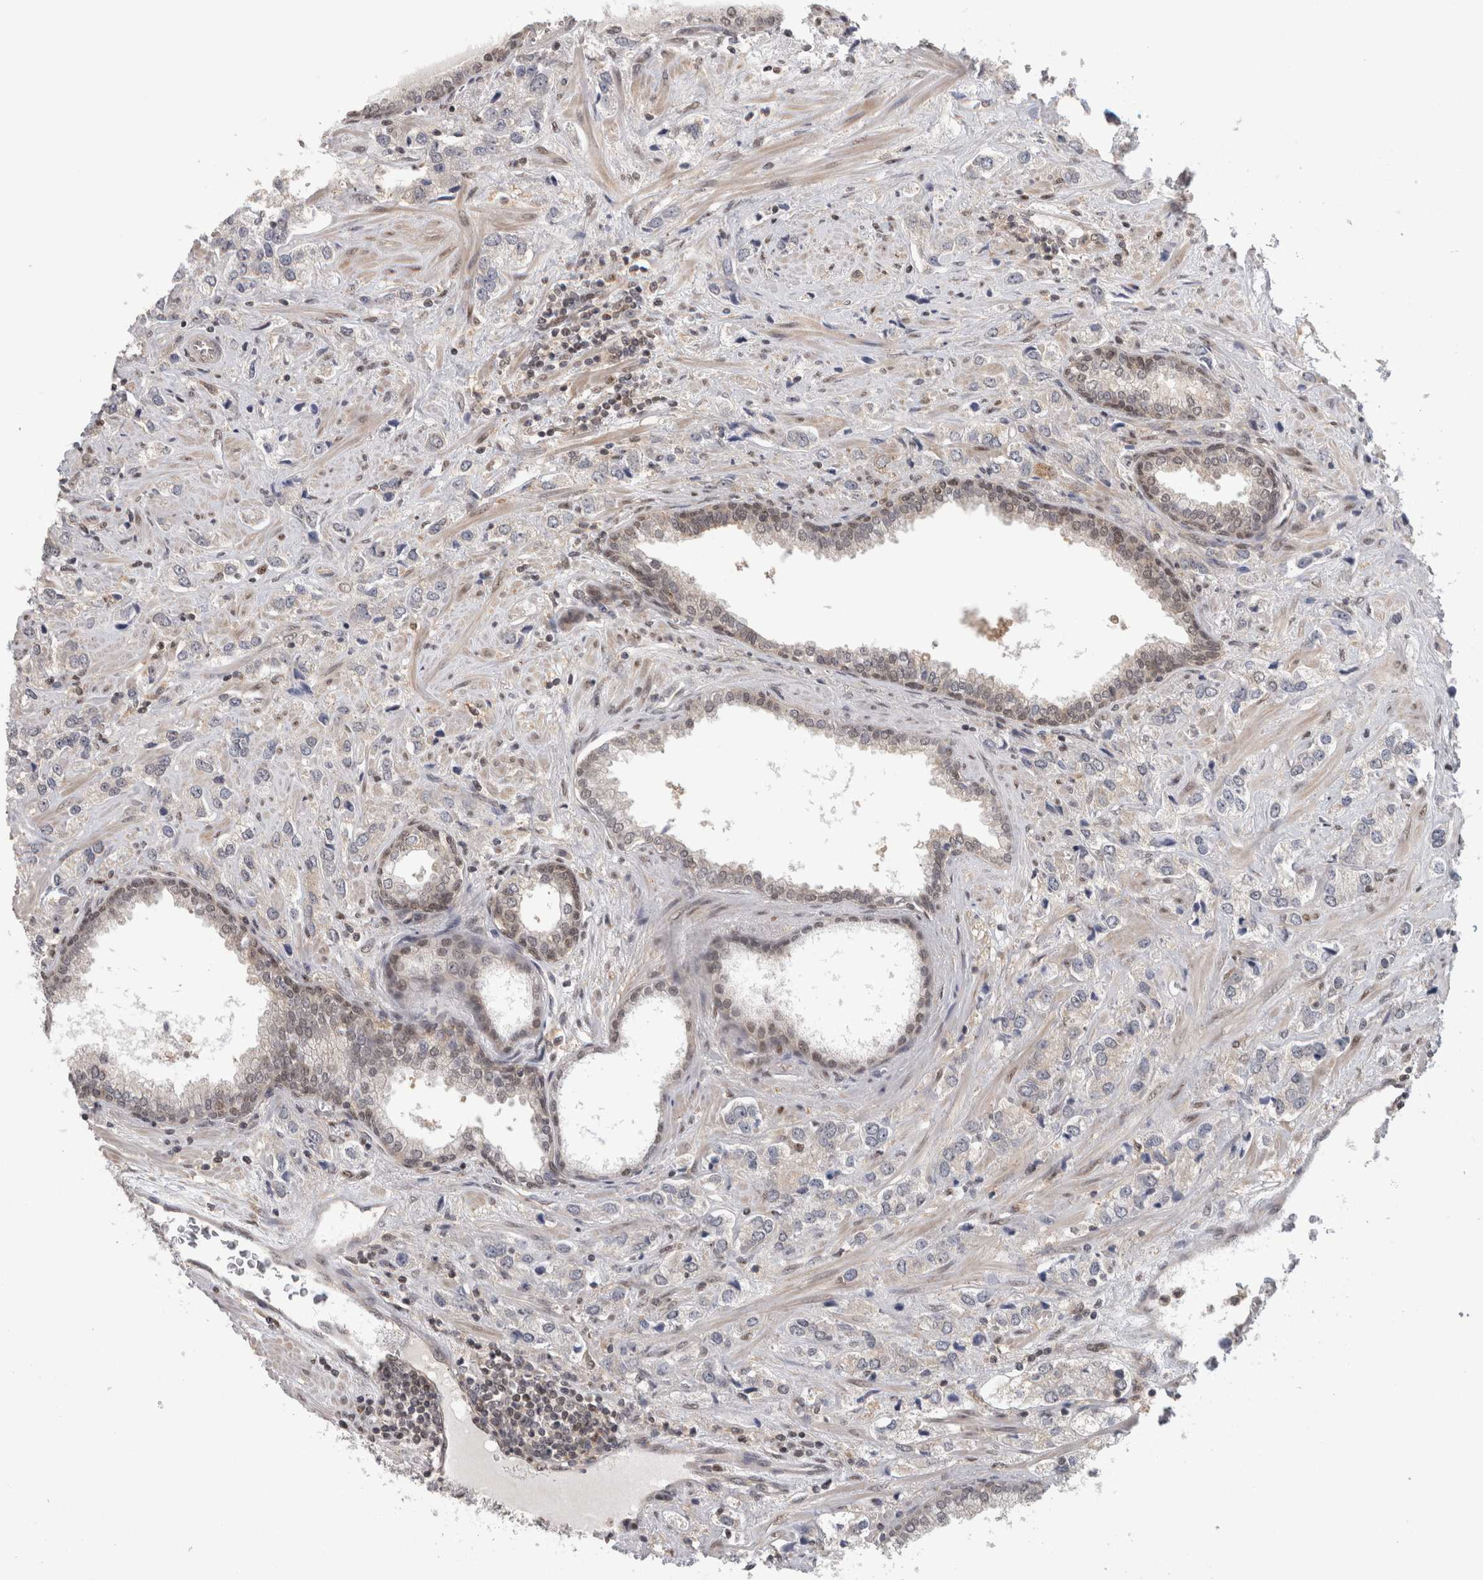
{"staining": {"intensity": "negative", "quantity": "none", "location": "none"}, "tissue": "prostate cancer", "cell_type": "Tumor cells", "image_type": "cancer", "snomed": [{"axis": "morphology", "description": "Adenocarcinoma, High grade"}, {"axis": "topography", "description": "Prostate"}], "caption": "Immunohistochemical staining of prostate cancer (adenocarcinoma (high-grade)) demonstrates no significant expression in tumor cells. (Stains: DAB immunohistochemistry with hematoxylin counter stain, Microscopy: brightfield microscopy at high magnification).", "gene": "PIGP", "patient": {"sex": "male", "age": 66}}